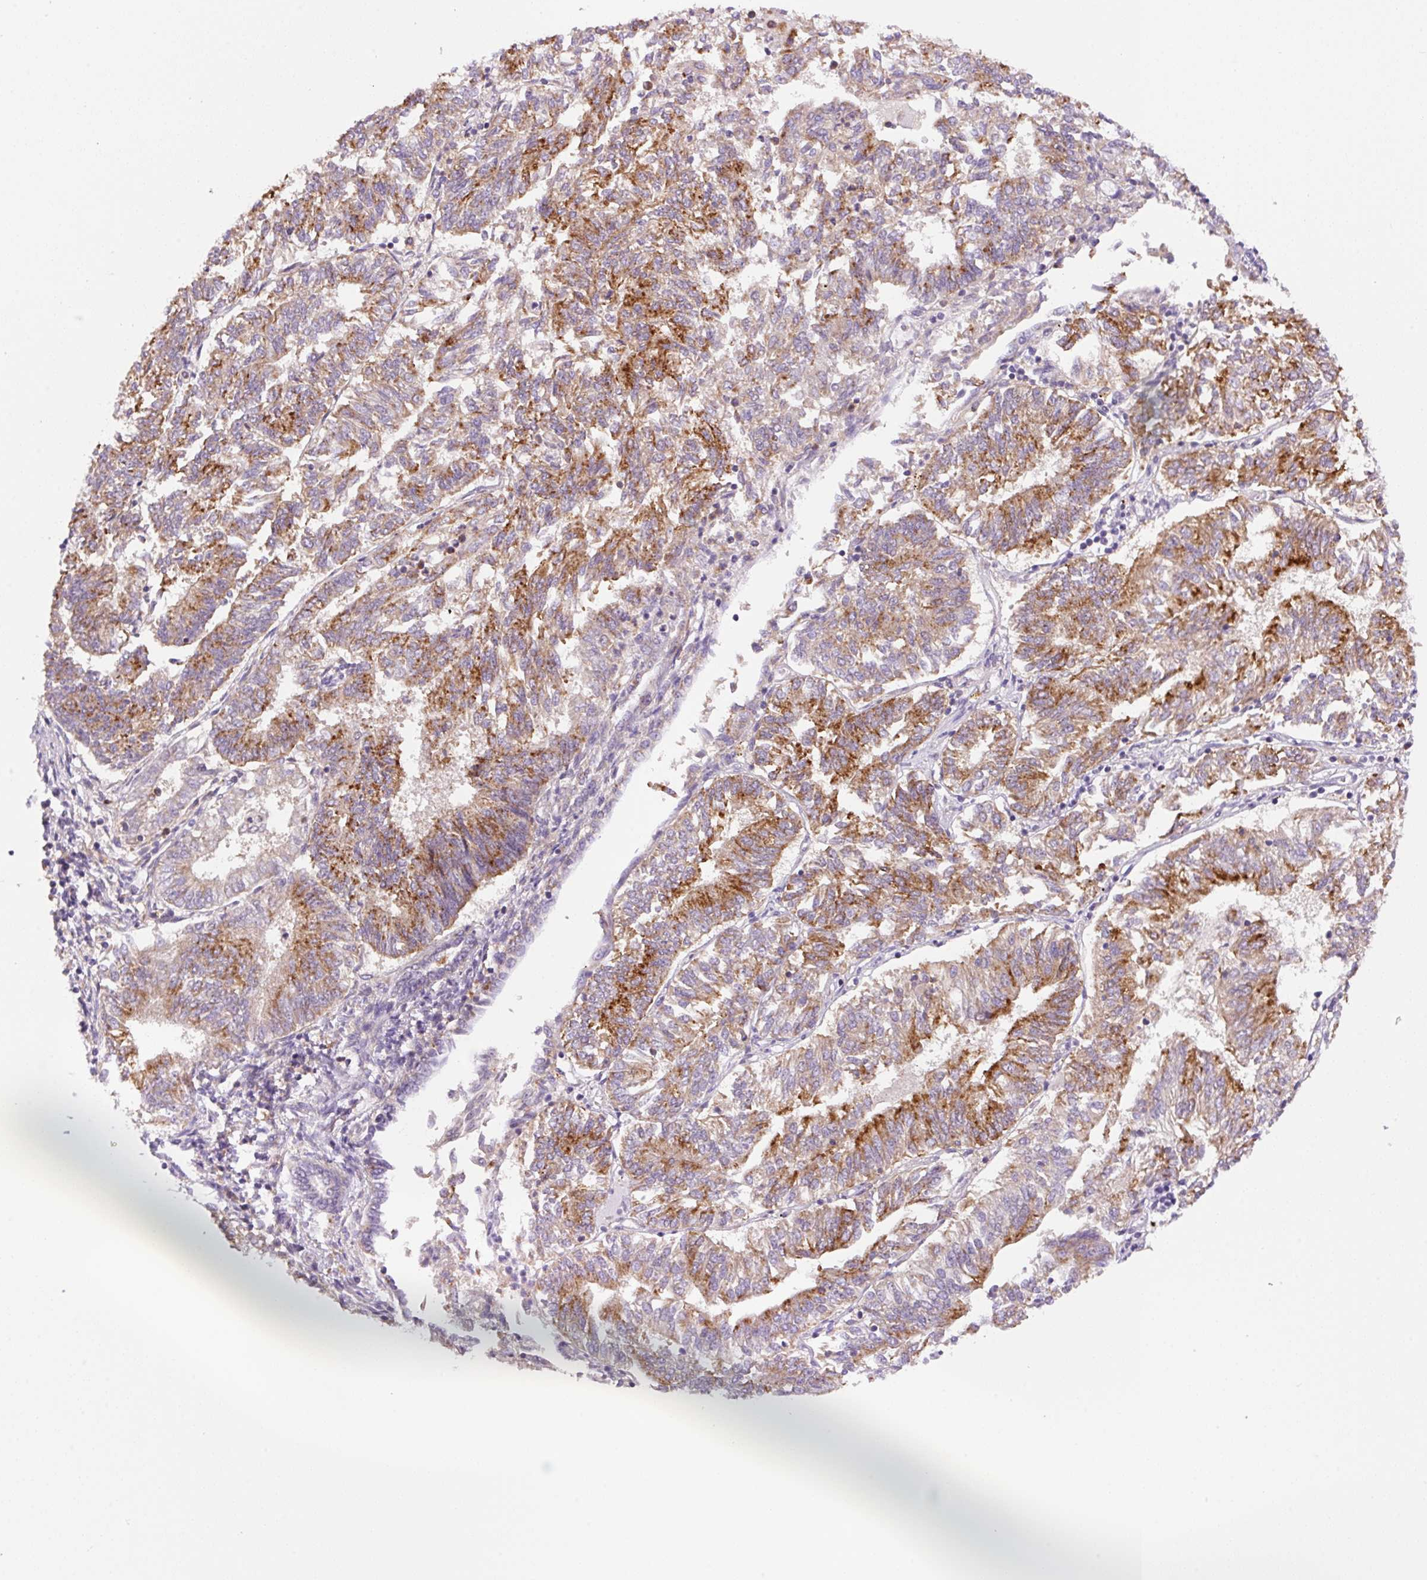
{"staining": {"intensity": "moderate", "quantity": ">75%", "location": "cytoplasmic/membranous"}, "tissue": "endometrial cancer", "cell_type": "Tumor cells", "image_type": "cancer", "snomed": [{"axis": "morphology", "description": "Adenocarcinoma, NOS"}, {"axis": "topography", "description": "Endometrium"}], "caption": "Endometrial cancer tissue exhibits moderate cytoplasmic/membranous staining in about >75% of tumor cells, visualized by immunohistochemistry.", "gene": "CEBPZOS", "patient": {"sex": "female", "age": 58}}